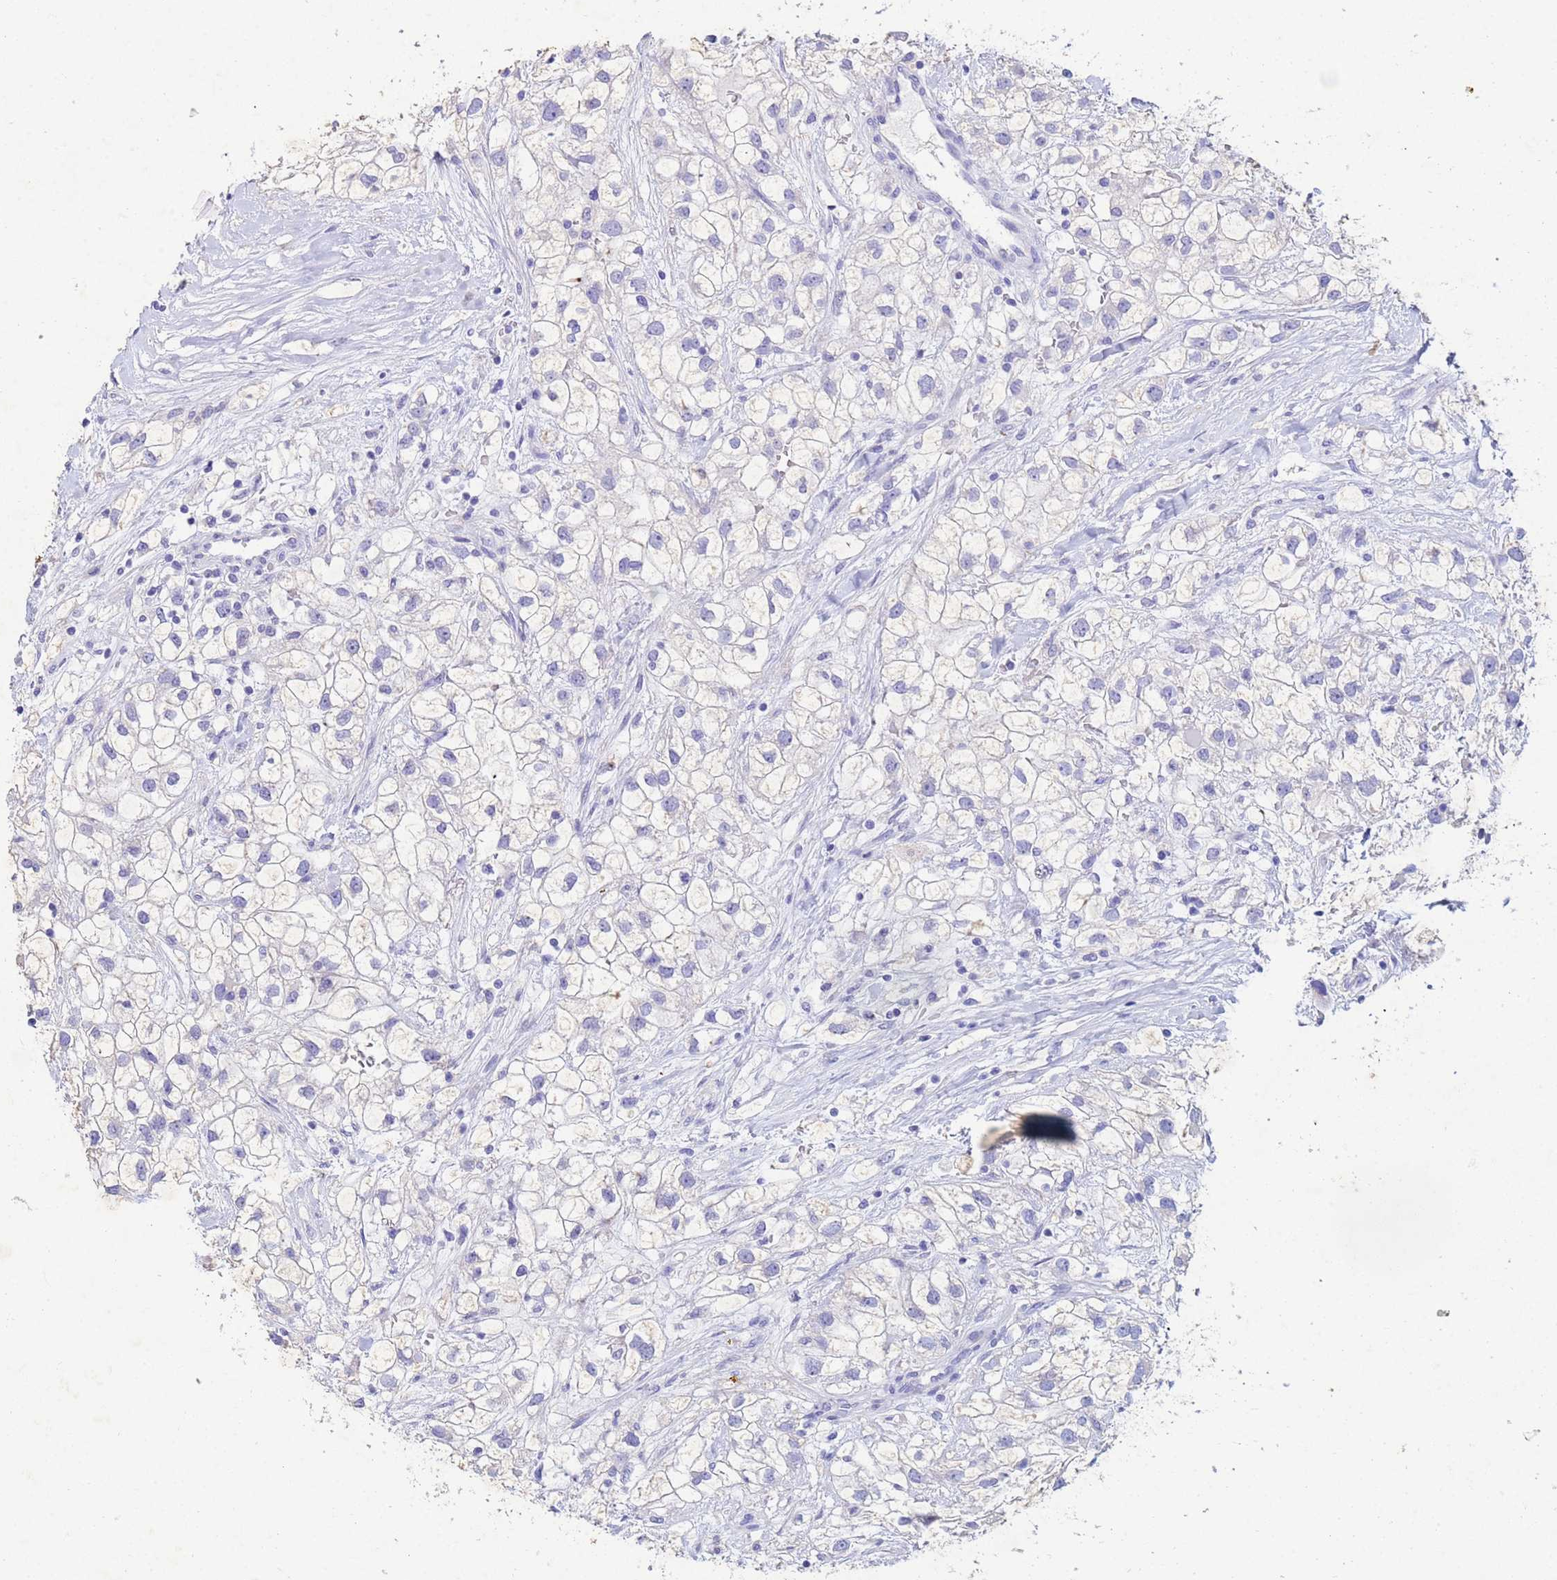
{"staining": {"intensity": "negative", "quantity": "none", "location": "none"}, "tissue": "renal cancer", "cell_type": "Tumor cells", "image_type": "cancer", "snomed": [{"axis": "morphology", "description": "Adenocarcinoma, NOS"}, {"axis": "topography", "description": "Kidney"}], "caption": "This is an IHC histopathology image of human renal adenocarcinoma. There is no expression in tumor cells.", "gene": "CSTB", "patient": {"sex": "male", "age": 59}}